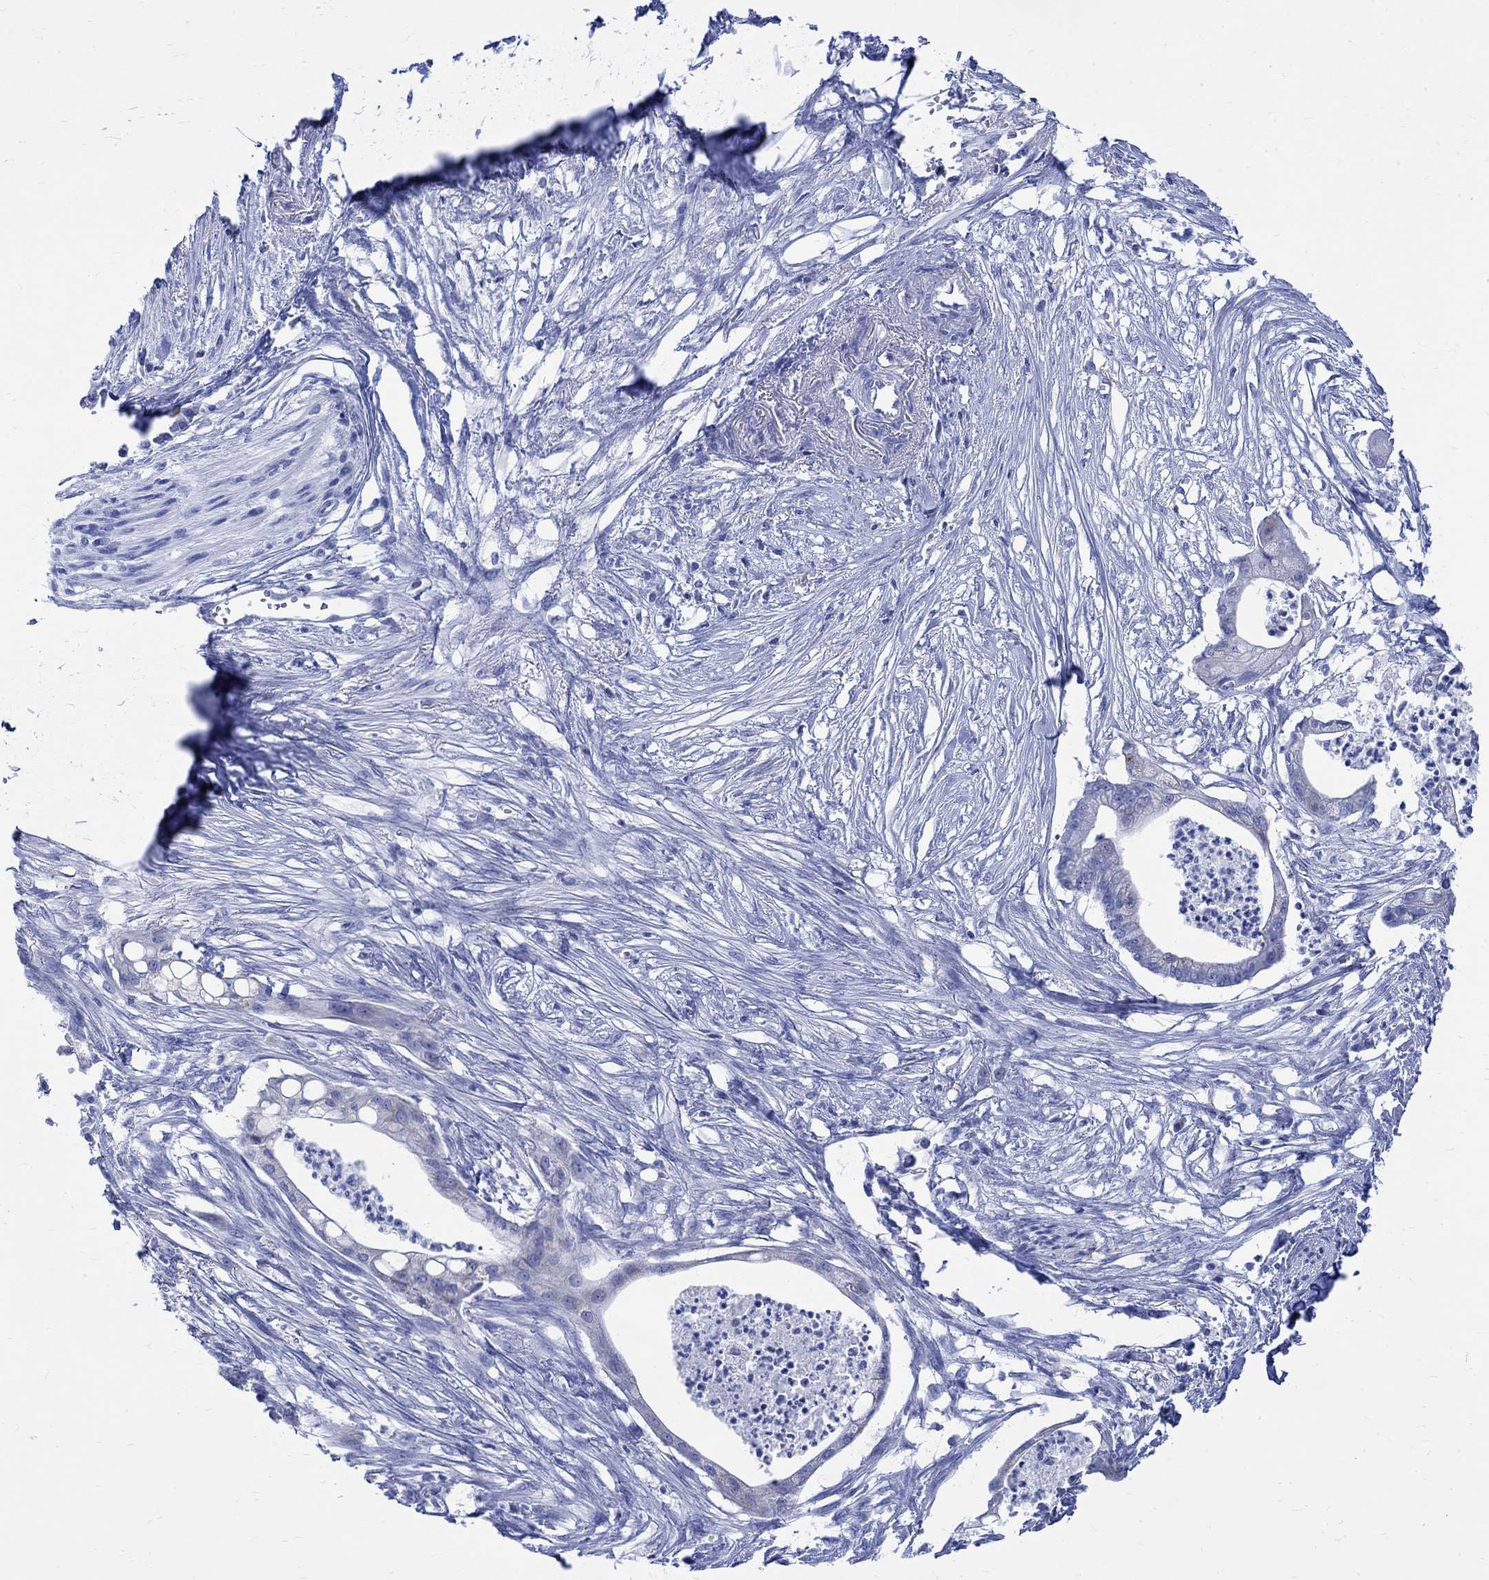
{"staining": {"intensity": "weak", "quantity": "<25%", "location": "cytoplasmic/membranous"}, "tissue": "pancreatic cancer", "cell_type": "Tumor cells", "image_type": "cancer", "snomed": [{"axis": "morphology", "description": "Normal tissue, NOS"}, {"axis": "morphology", "description": "Adenocarcinoma, NOS"}, {"axis": "topography", "description": "Pancreas"}], "caption": "Pancreatic cancer stained for a protein using immunohistochemistry (IHC) demonstrates no positivity tumor cells.", "gene": "CPLX2", "patient": {"sex": "female", "age": 58}}